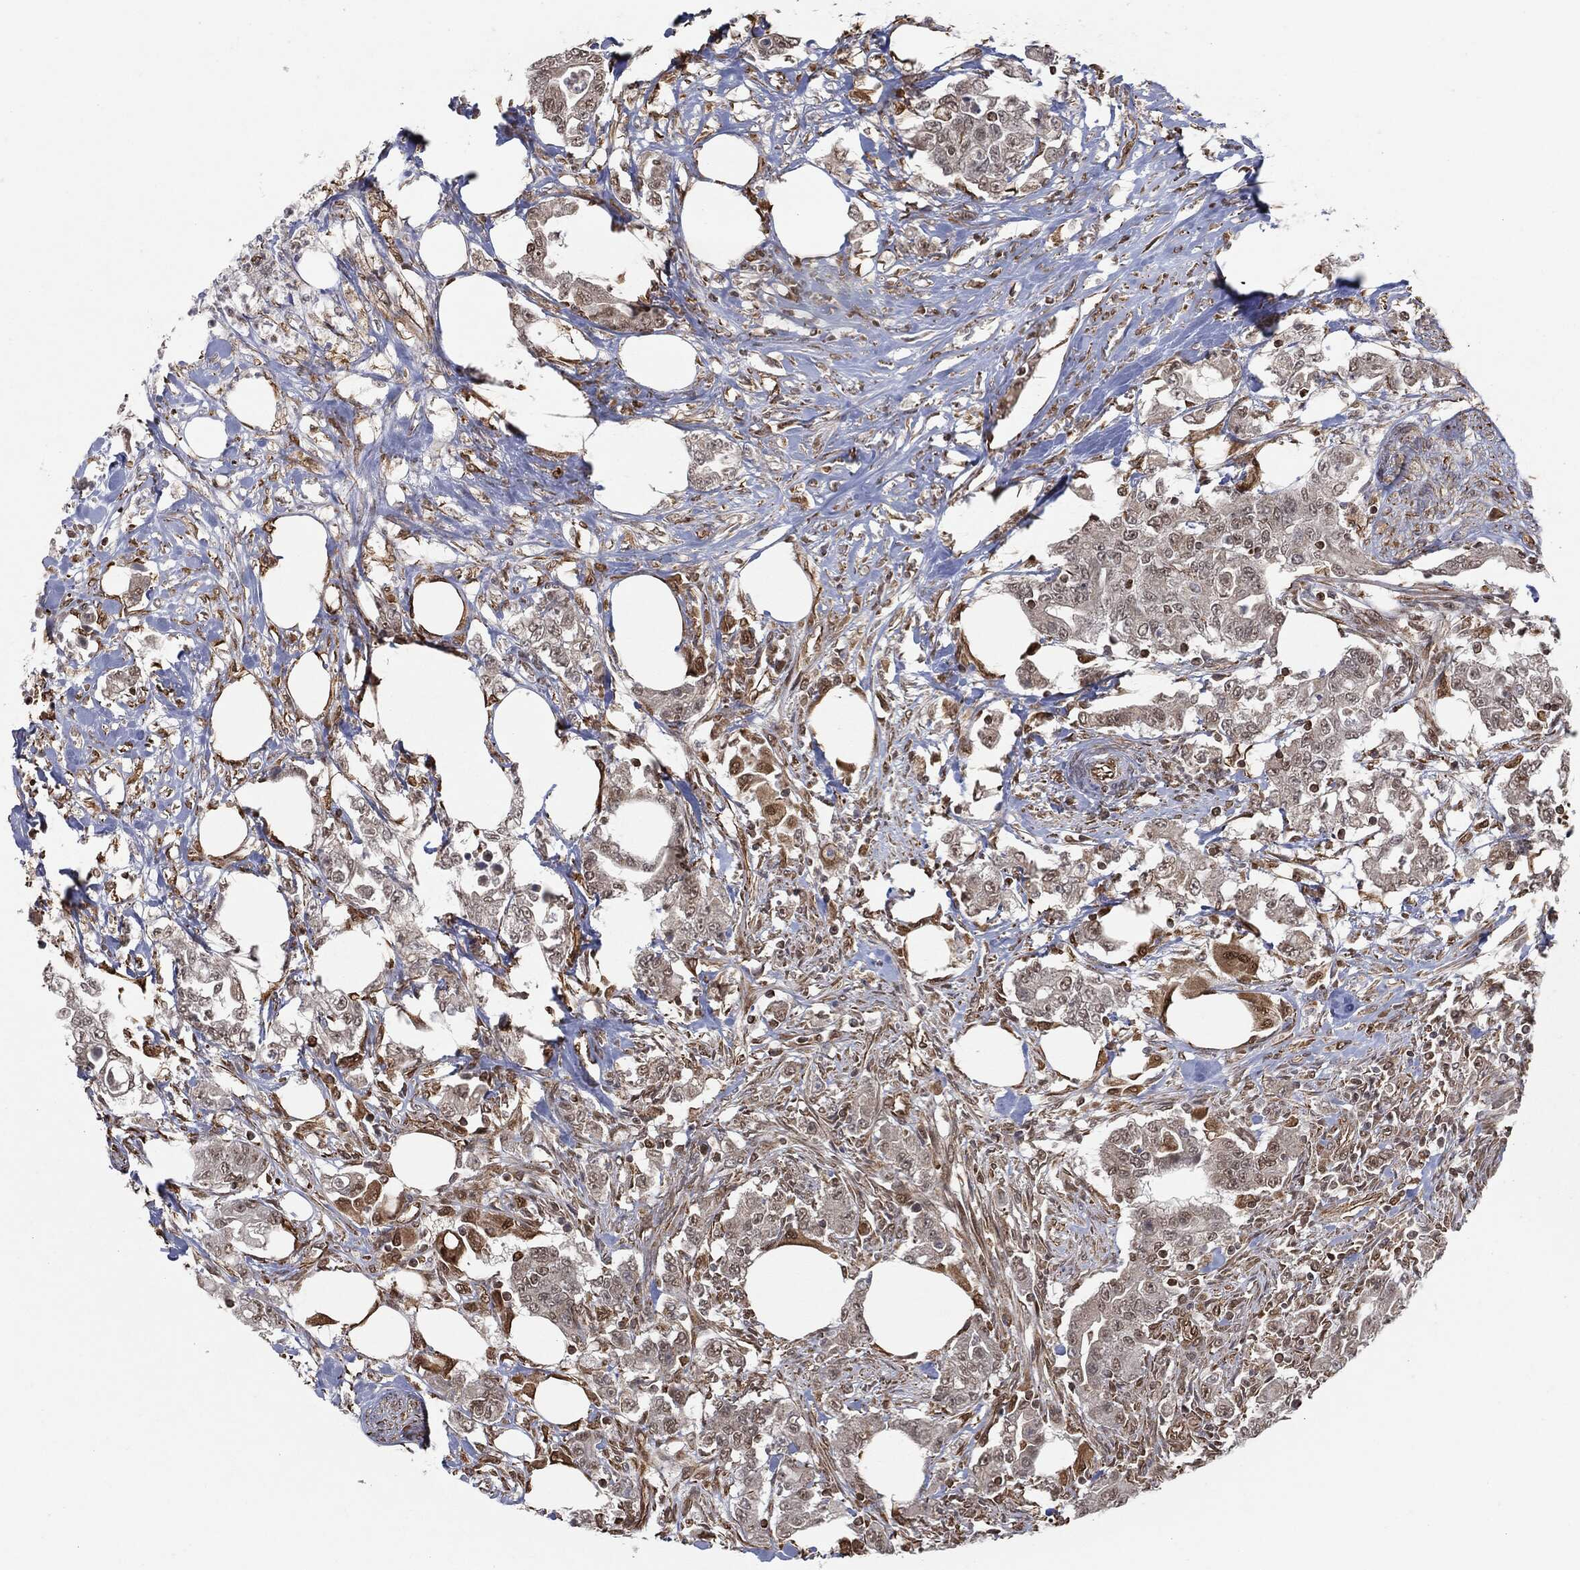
{"staining": {"intensity": "moderate", "quantity": "<25%", "location": "cytoplasmic/membranous,nuclear"}, "tissue": "colorectal cancer", "cell_type": "Tumor cells", "image_type": "cancer", "snomed": [{"axis": "morphology", "description": "Adenocarcinoma, NOS"}, {"axis": "topography", "description": "Colon"}], "caption": "Colorectal adenocarcinoma stained with DAB immunohistochemistry reveals low levels of moderate cytoplasmic/membranous and nuclear positivity in about <25% of tumor cells.", "gene": "TP53RK", "patient": {"sex": "female", "age": 48}}